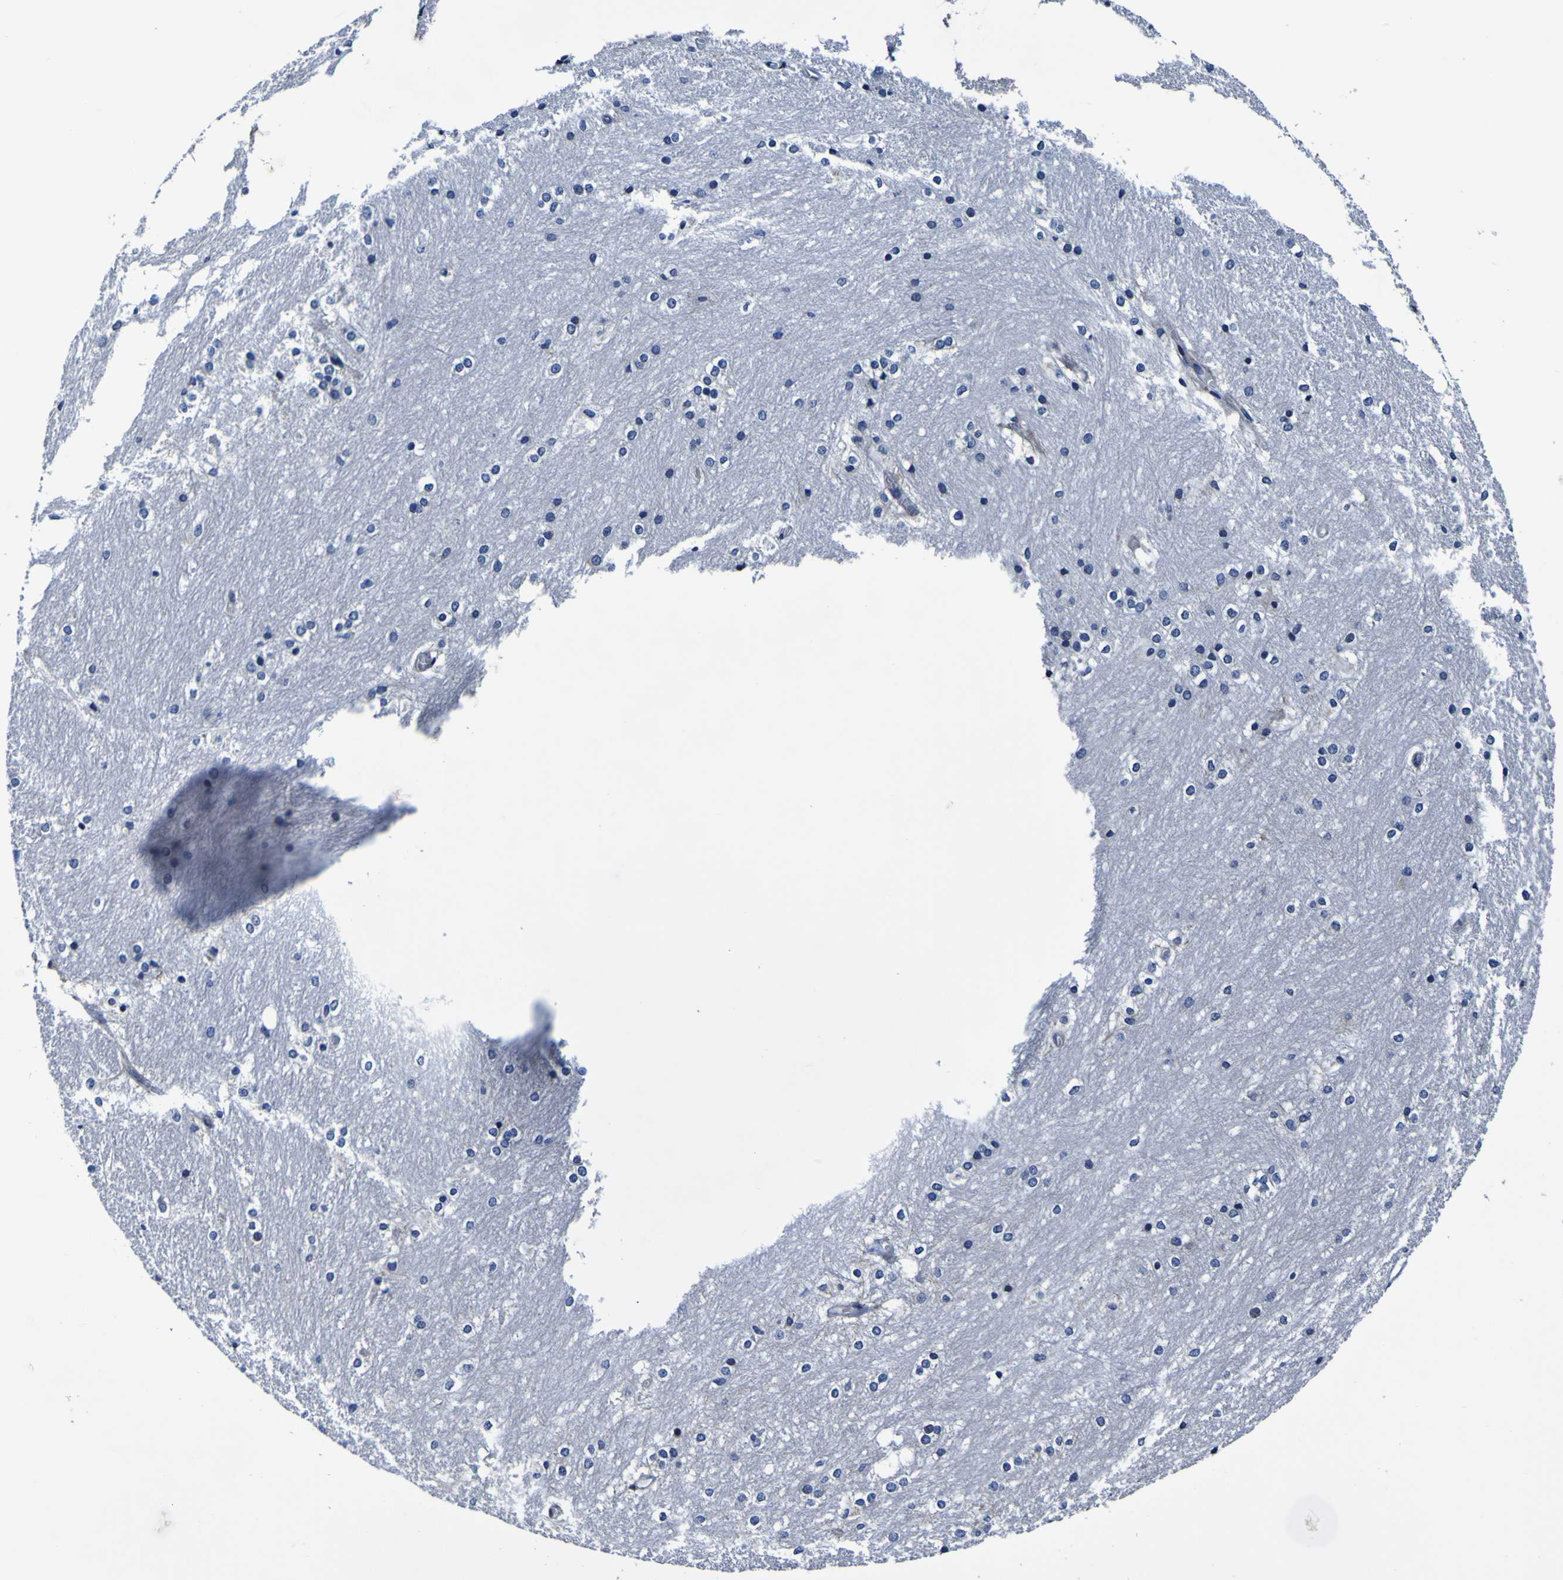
{"staining": {"intensity": "negative", "quantity": "none", "location": "none"}, "tissue": "caudate", "cell_type": "Glial cells", "image_type": "normal", "snomed": [{"axis": "morphology", "description": "Normal tissue, NOS"}, {"axis": "topography", "description": "Lateral ventricle wall"}], "caption": "The image demonstrates no staining of glial cells in normal caudate.", "gene": "PDLIM4", "patient": {"sex": "female", "age": 19}}